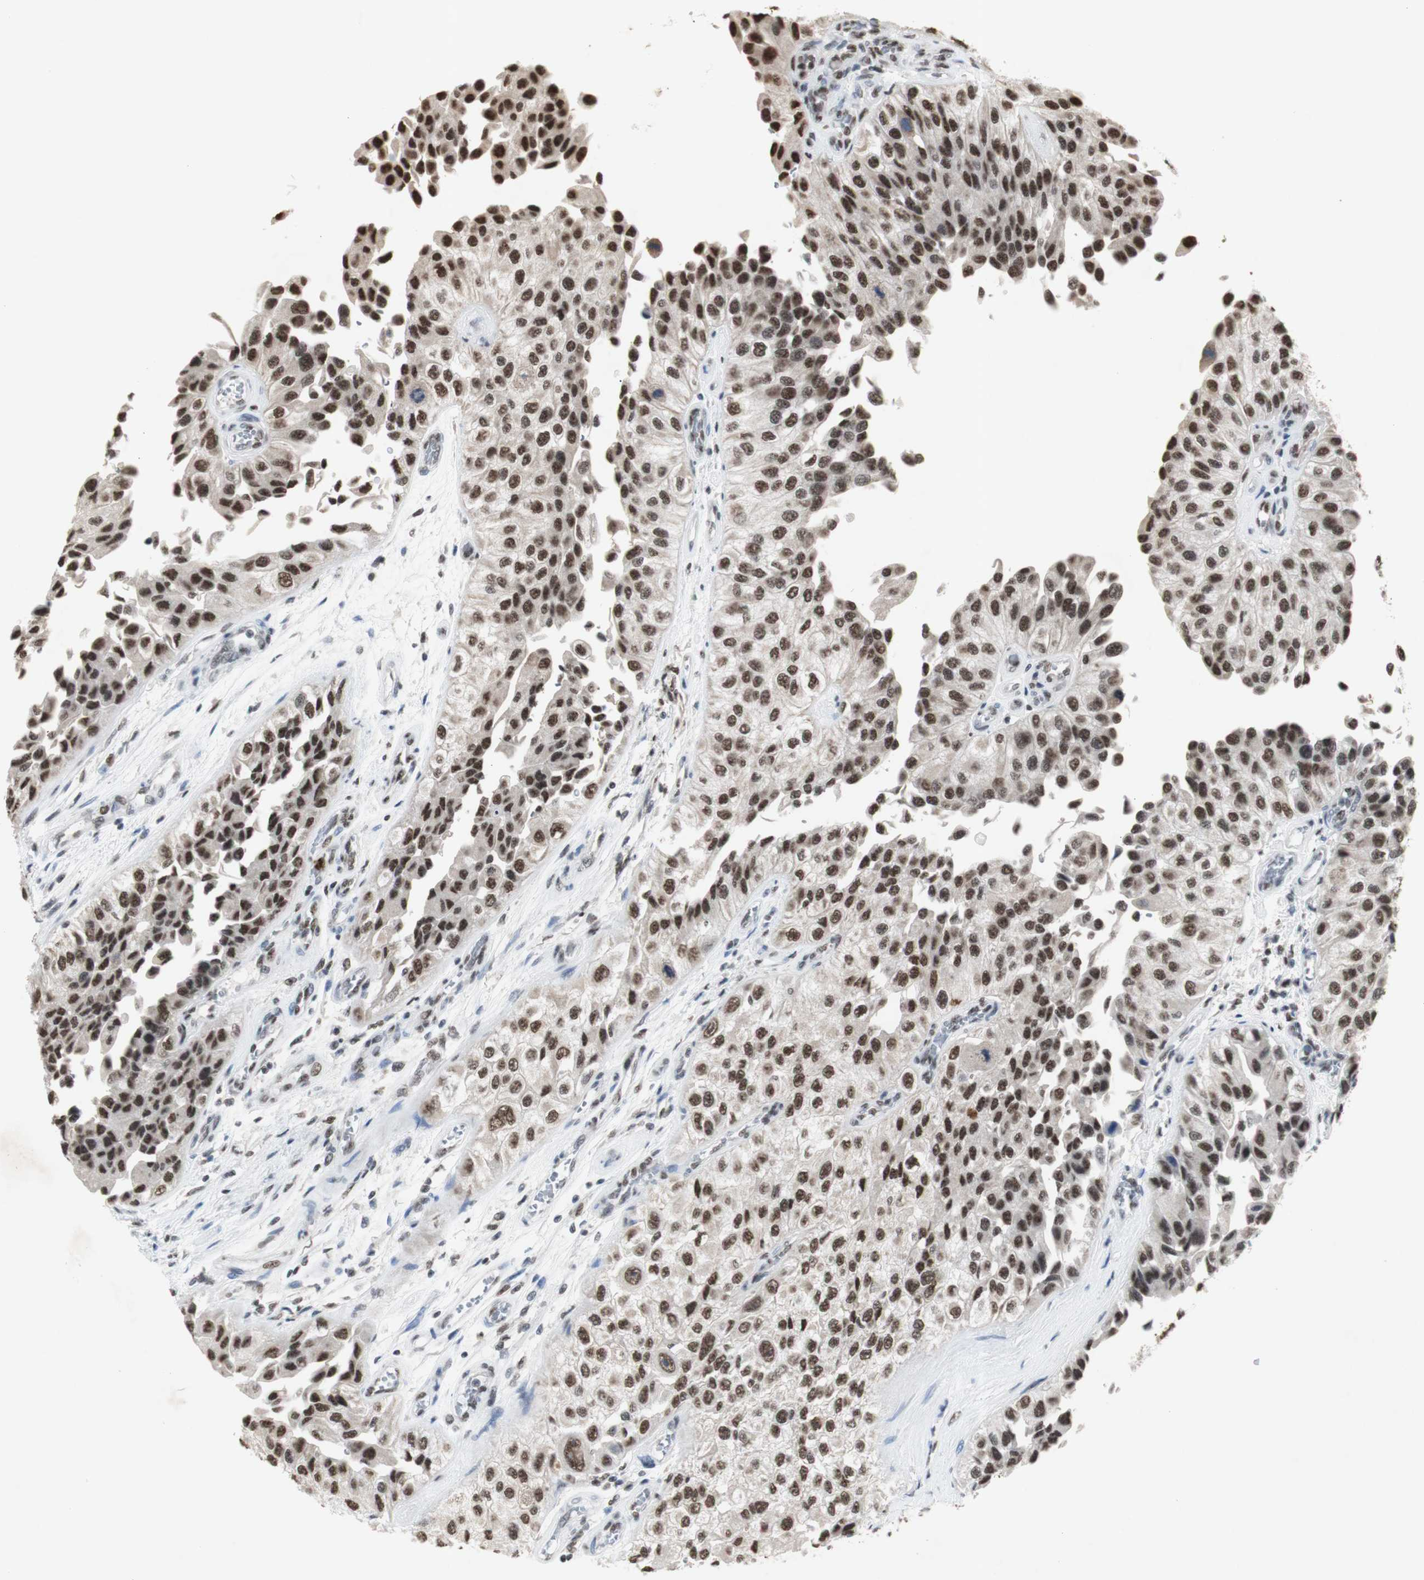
{"staining": {"intensity": "strong", "quantity": ">75%", "location": "nuclear"}, "tissue": "urothelial cancer", "cell_type": "Tumor cells", "image_type": "cancer", "snomed": [{"axis": "morphology", "description": "Urothelial carcinoma, High grade"}, {"axis": "topography", "description": "Kidney"}, {"axis": "topography", "description": "Urinary bladder"}], "caption": "Immunohistochemistry (IHC) micrograph of human urothelial carcinoma (high-grade) stained for a protein (brown), which exhibits high levels of strong nuclear expression in approximately >75% of tumor cells.", "gene": "SNRPB", "patient": {"sex": "male", "age": 77}}